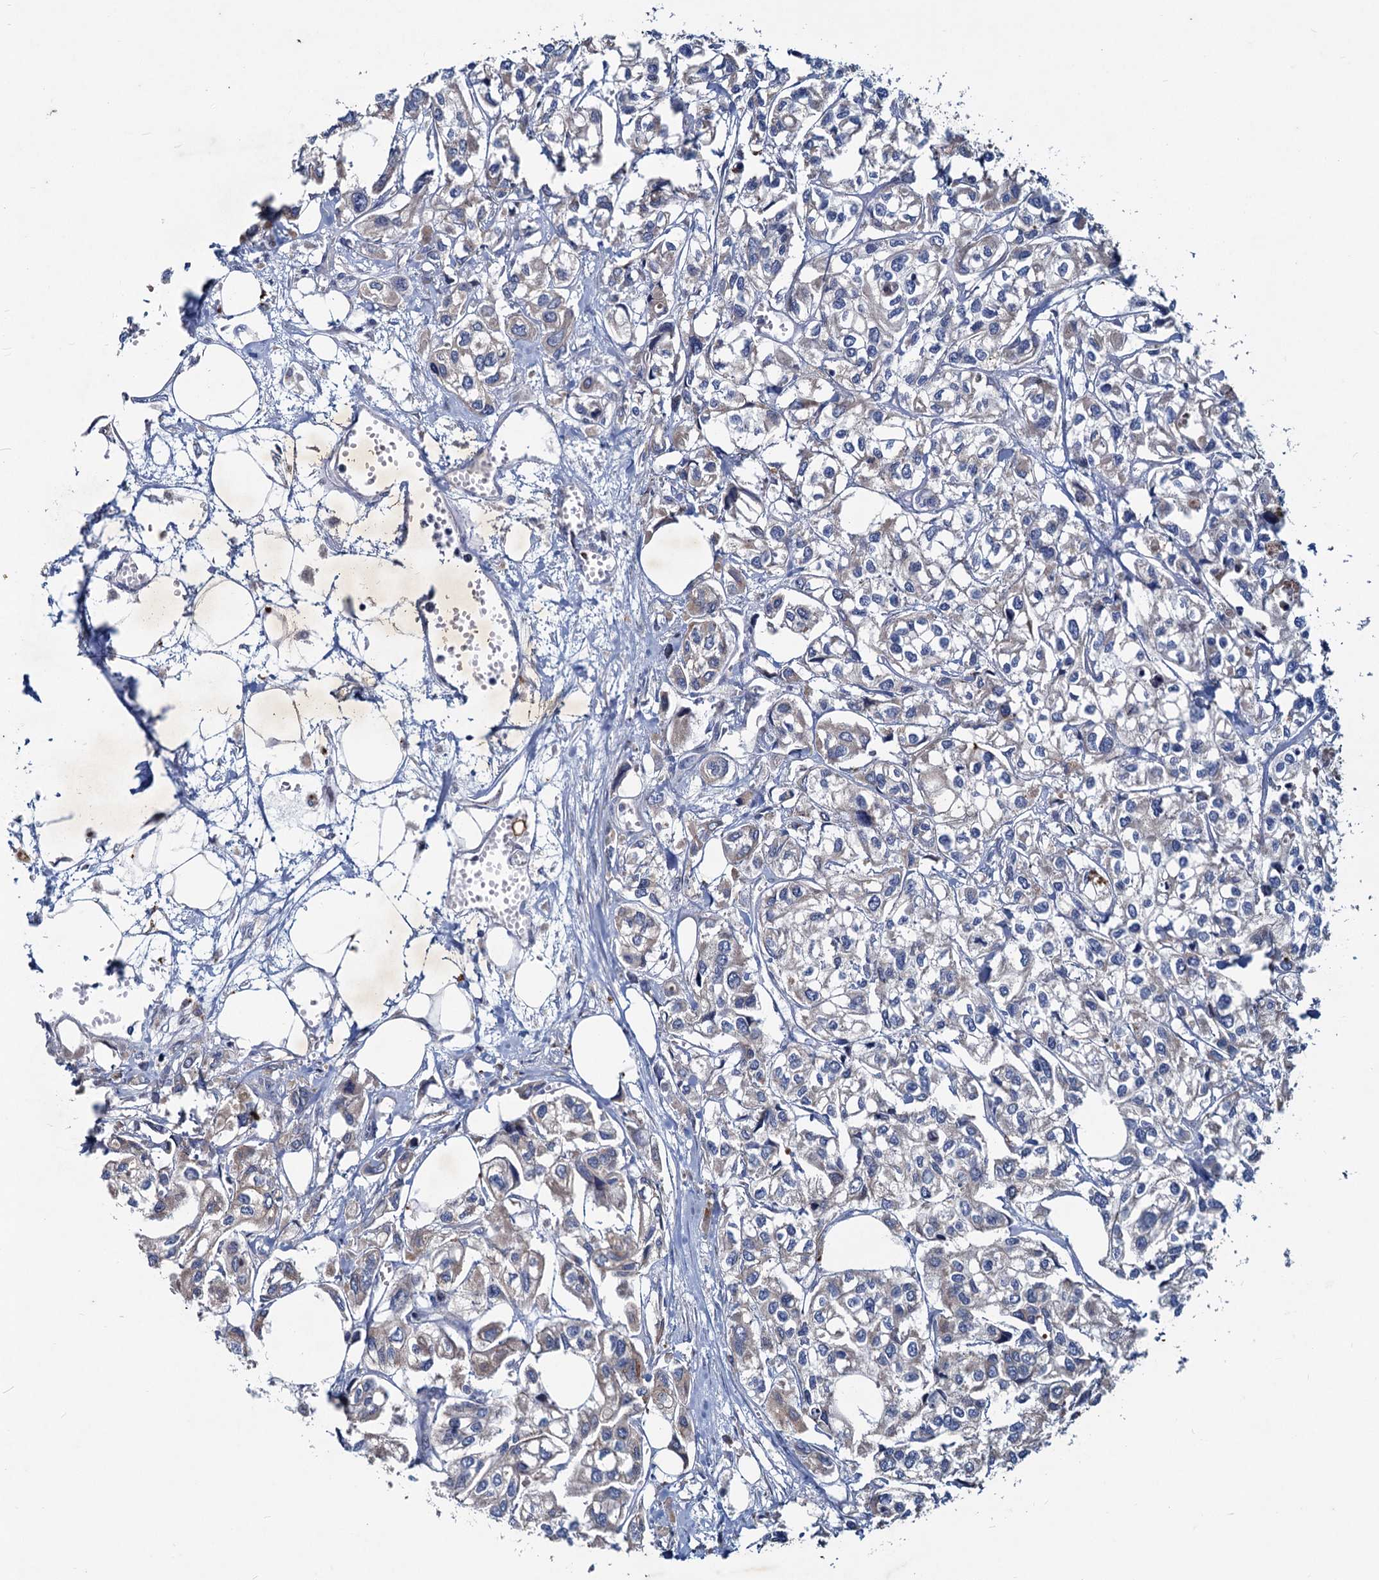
{"staining": {"intensity": "negative", "quantity": "none", "location": "none"}, "tissue": "urothelial cancer", "cell_type": "Tumor cells", "image_type": "cancer", "snomed": [{"axis": "morphology", "description": "Urothelial carcinoma, High grade"}, {"axis": "topography", "description": "Urinary bladder"}], "caption": "This is an IHC image of human urothelial carcinoma (high-grade). There is no expression in tumor cells.", "gene": "TMX2", "patient": {"sex": "male", "age": 67}}